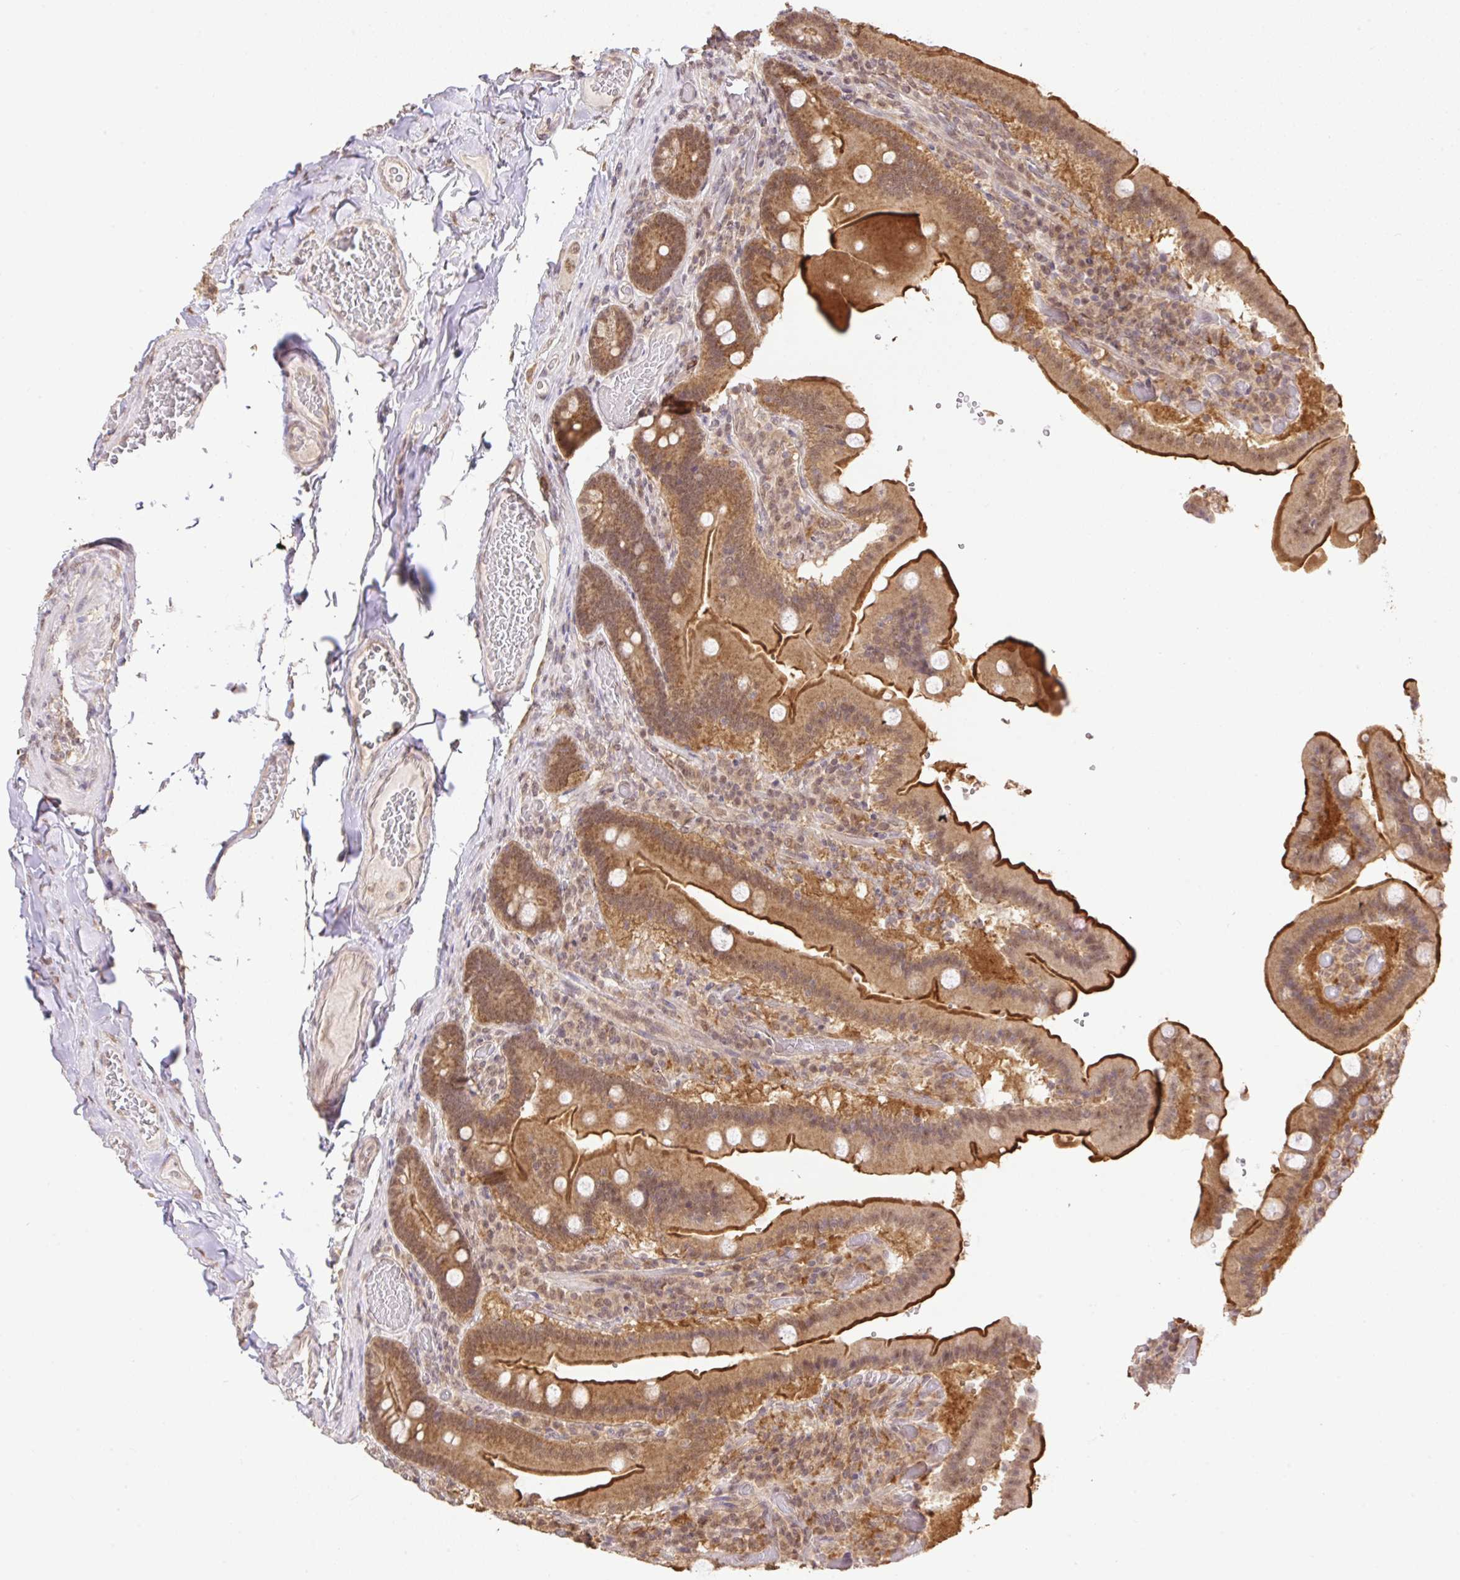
{"staining": {"intensity": "strong", "quantity": "25%-75%", "location": "cytoplasmic/membranous,nuclear"}, "tissue": "duodenum", "cell_type": "Glandular cells", "image_type": "normal", "snomed": [{"axis": "morphology", "description": "Normal tissue, NOS"}, {"axis": "topography", "description": "Duodenum"}], "caption": "An IHC micrograph of unremarkable tissue is shown. Protein staining in brown highlights strong cytoplasmic/membranous,nuclear positivity in duodenum within glandular cells. The protein is stained brown, and the nuclei are stained in blue (DAB IHC with brightfield microscopy, high magnification).", "gene": "VPS25", "patient": {"sex": "female", "age": 62}}